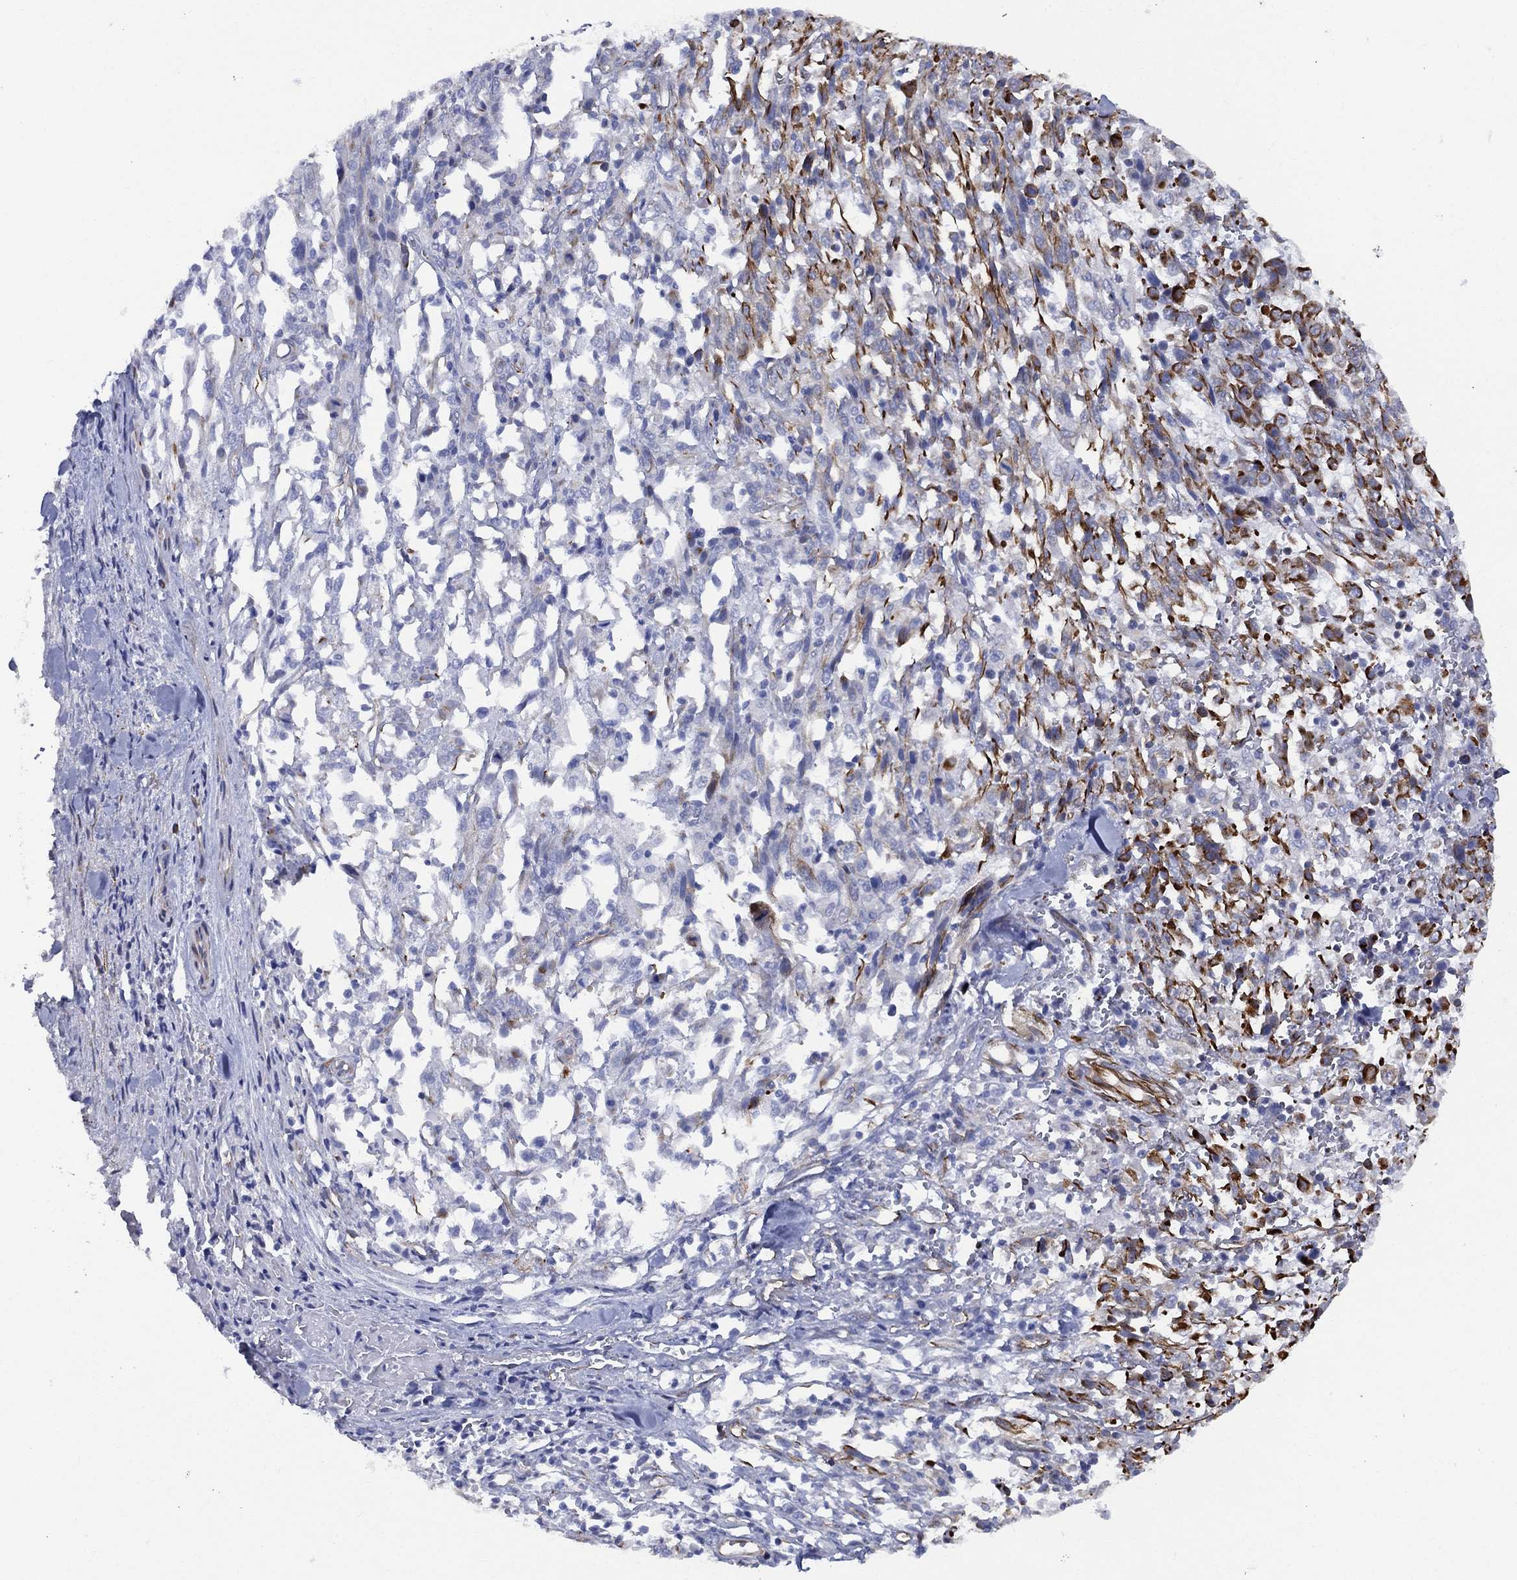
{"staining": {"intensity": "strong", "quantity": "<25%", "location": "cytoplasmic/membranous"}, "tissue": "melanoma", "cell_type": "Tumor cells", "image_type": "cancer", "snomed": [{"axis": "morphology", "description": "Malignant melanoma, NOS"}, {"axis": "topography", "description": "Skin"}], "caption": "The micrograph reveals staining of malignant melanoma, revealing strong cytoplasmic/membranous protein staining (brown color) within tumor cells. The protein of interest is shown in brown color, while the nuclei are stained blue.", "gene": "MAS1", "patient": {"sex": "female", "age": 91}}